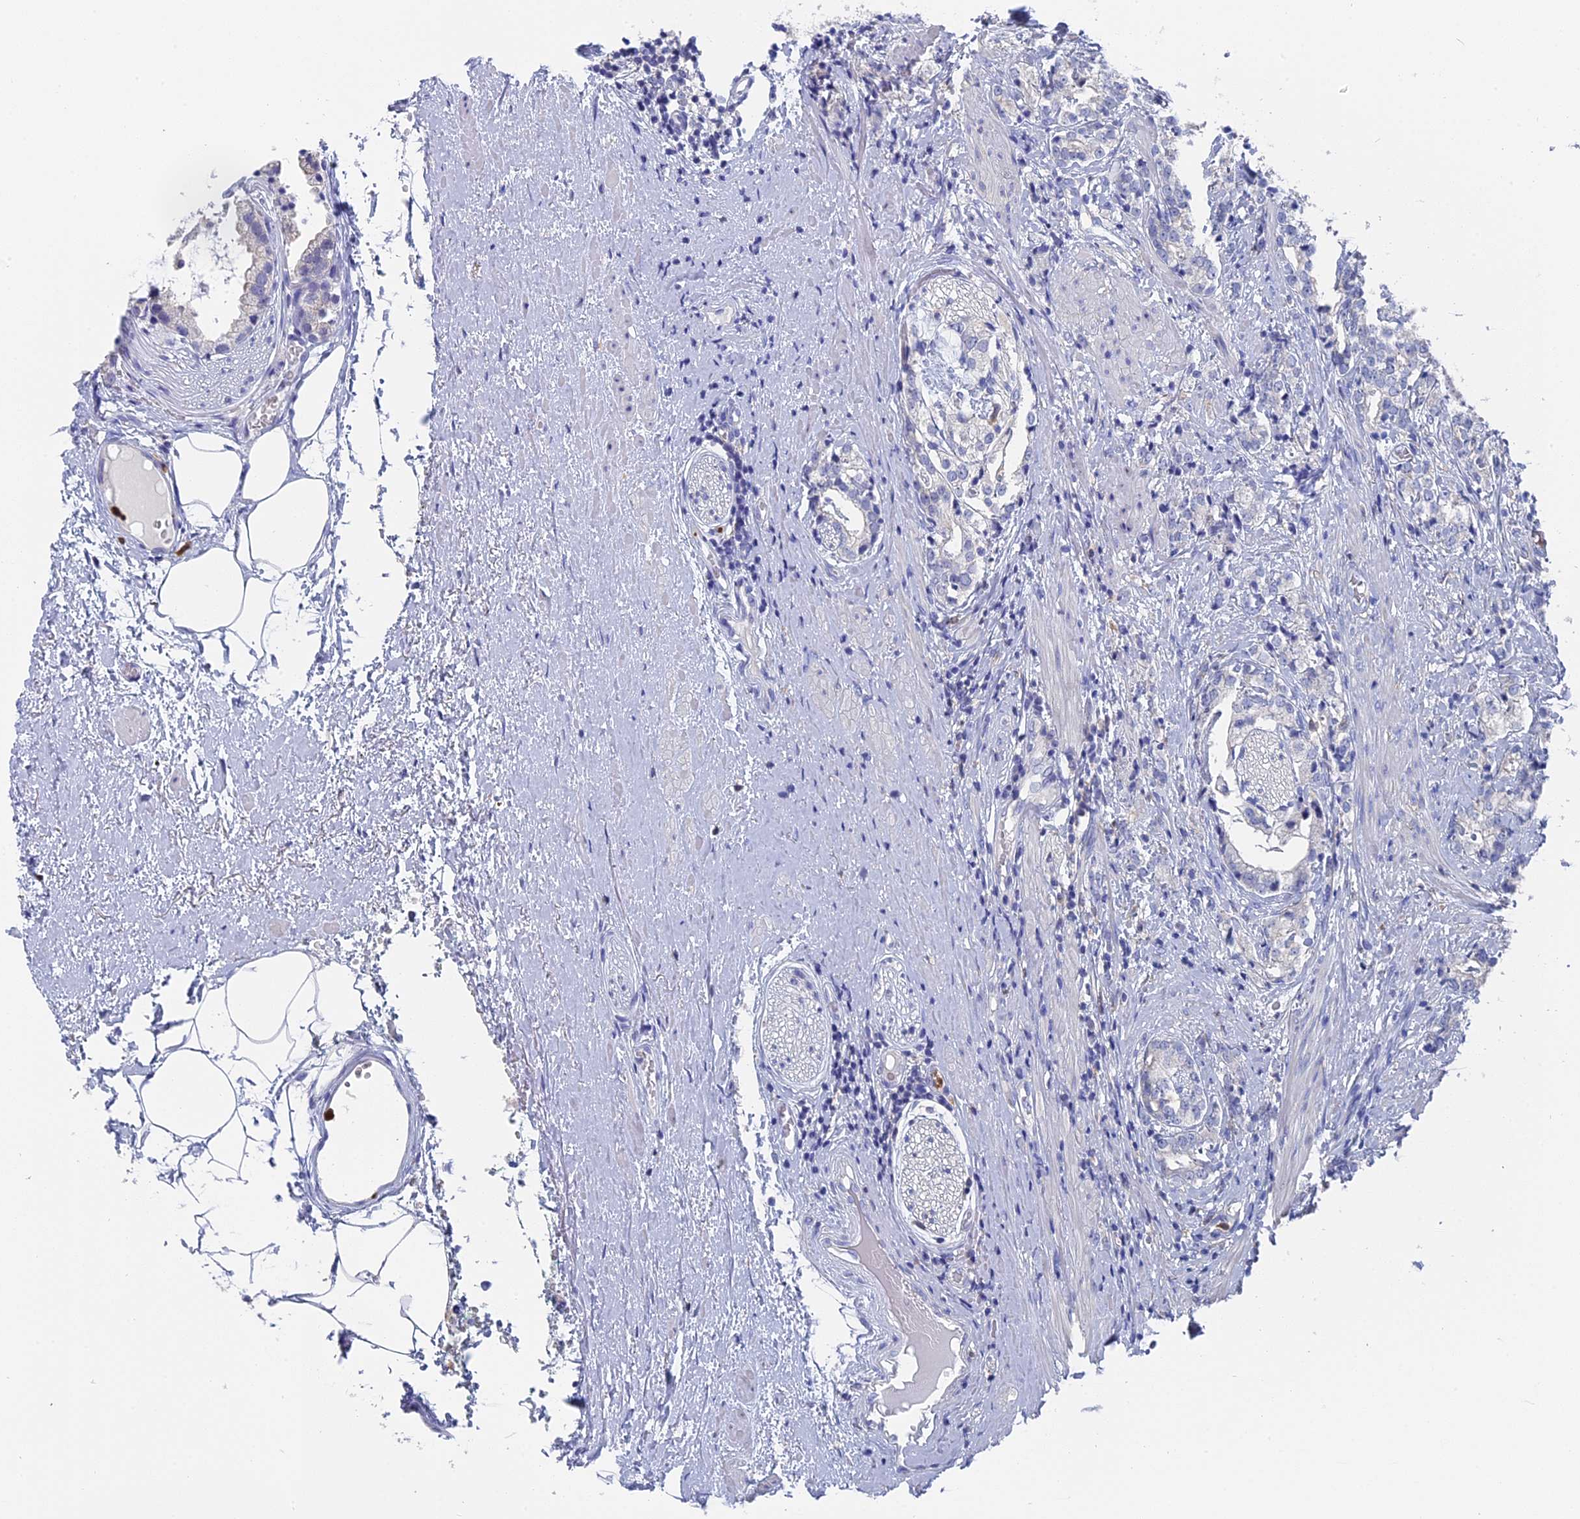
{"staining": {"intensity": "negative", "quantity": "none", "location": "none"}, "tissue": "prostate cancer", "cell_type": "Tumor cells", "image_type": "cancer", "snomed": [{"axis": "morphology", "description": "Adenocarcinoma, High grade"}, {"axis": "topography", "description": "Prostate"}], "caption": "Image shows no significant protein staining in tumor cells of prostate cancer. (Stains: DAB immunohistochemistry (IHC) with hematoxylin counter stain, Microscopy: brightfield microscopy at high magnification).", "gene": "NCF4", "patient": {"sex": "male", "age": 69}}